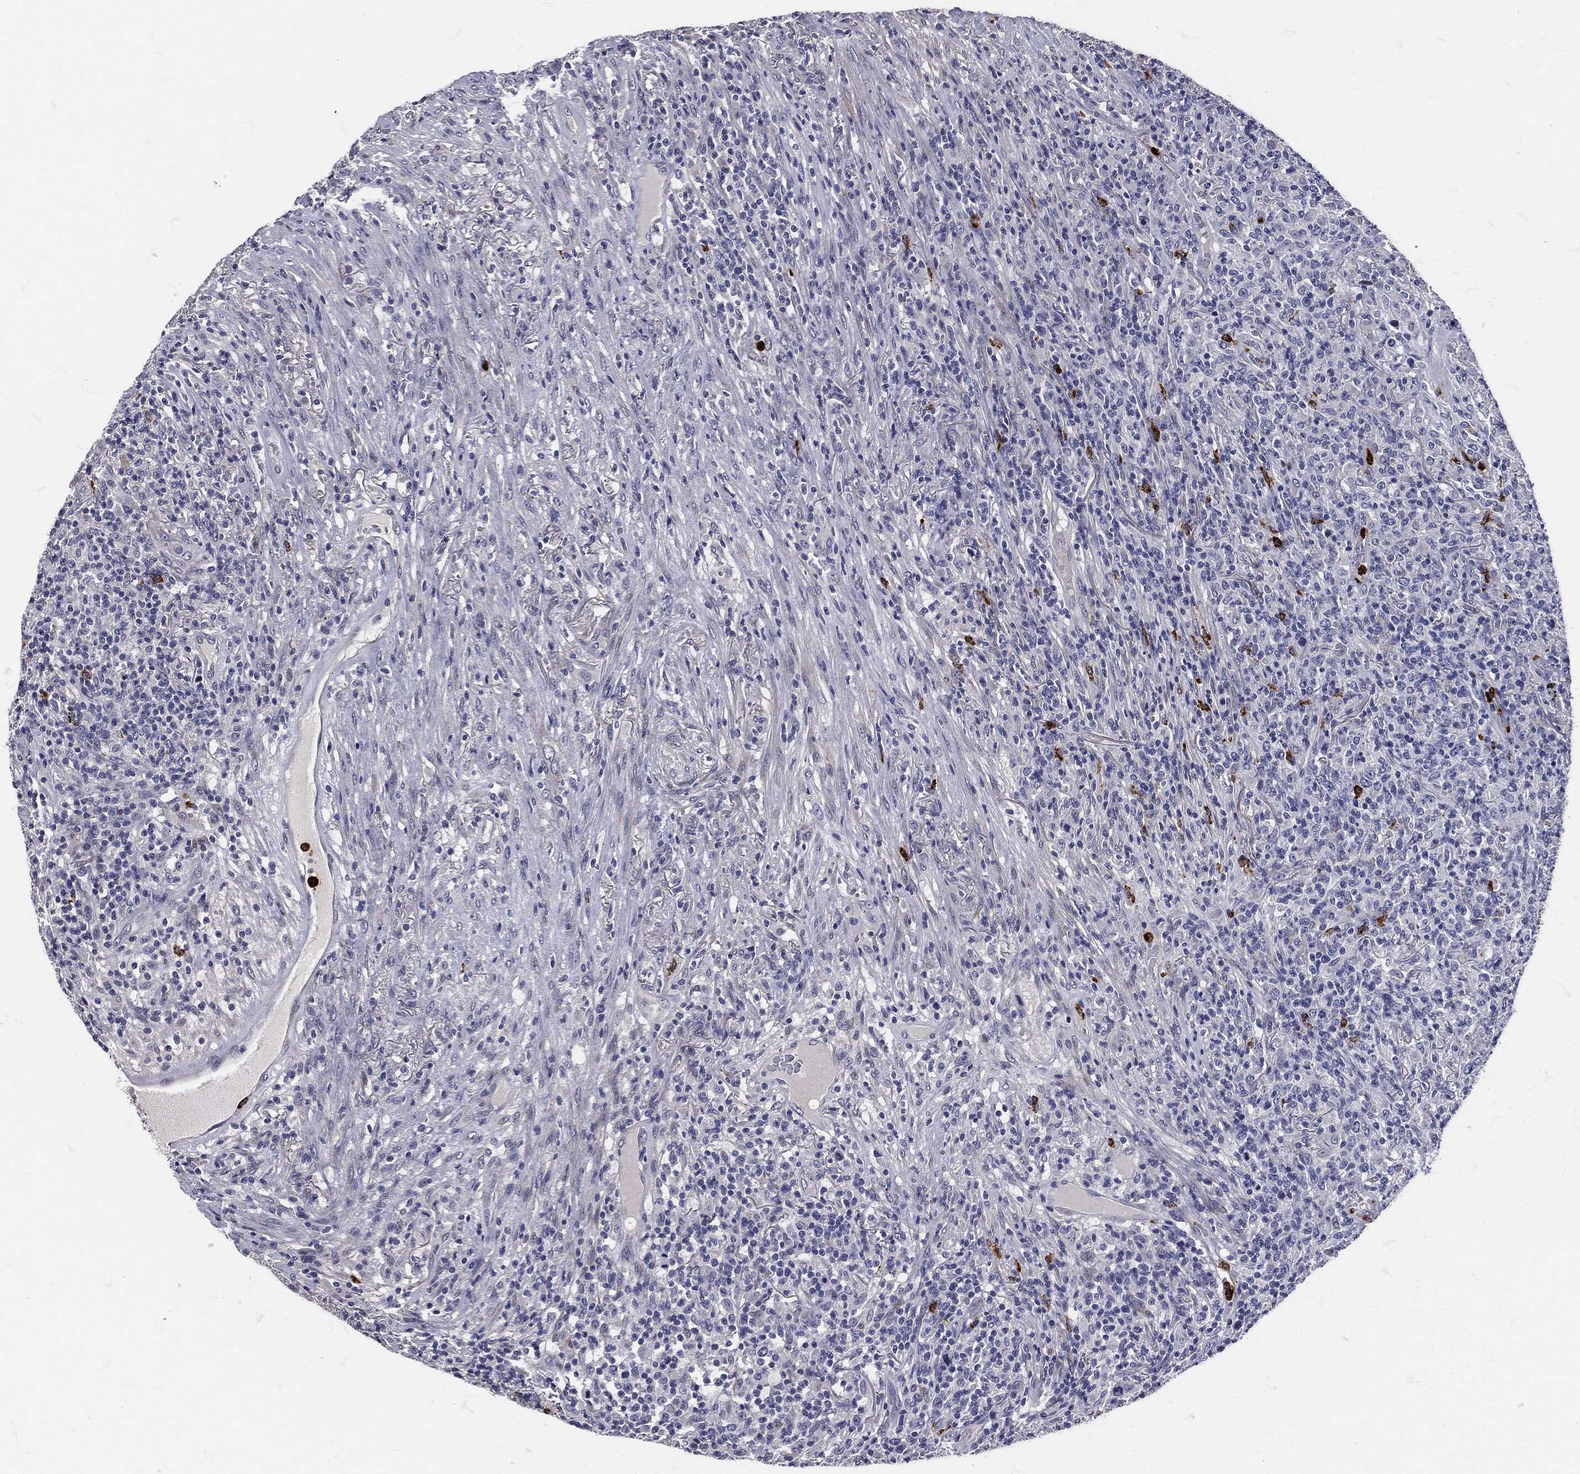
{"staining": {"intensity": "negative", "quantity": "none", "location": "none"}, "tissue": "lymphoma", "cell_type": "Tumor cells", "image_type": "cancer", "snomed": [{"axis": "morphology", "description": "Malignant lymphoma, non-Hodgkin's type, High grade"}, {"axis": "topography", "description": "Lung"}], "caption": "Tumor cells are negative for brown protein staining in lymphoma. (IHC, brightfield microscopy, high magnification).", "gene": "MPO", "patient": {"sex": "male", "age": 79}}